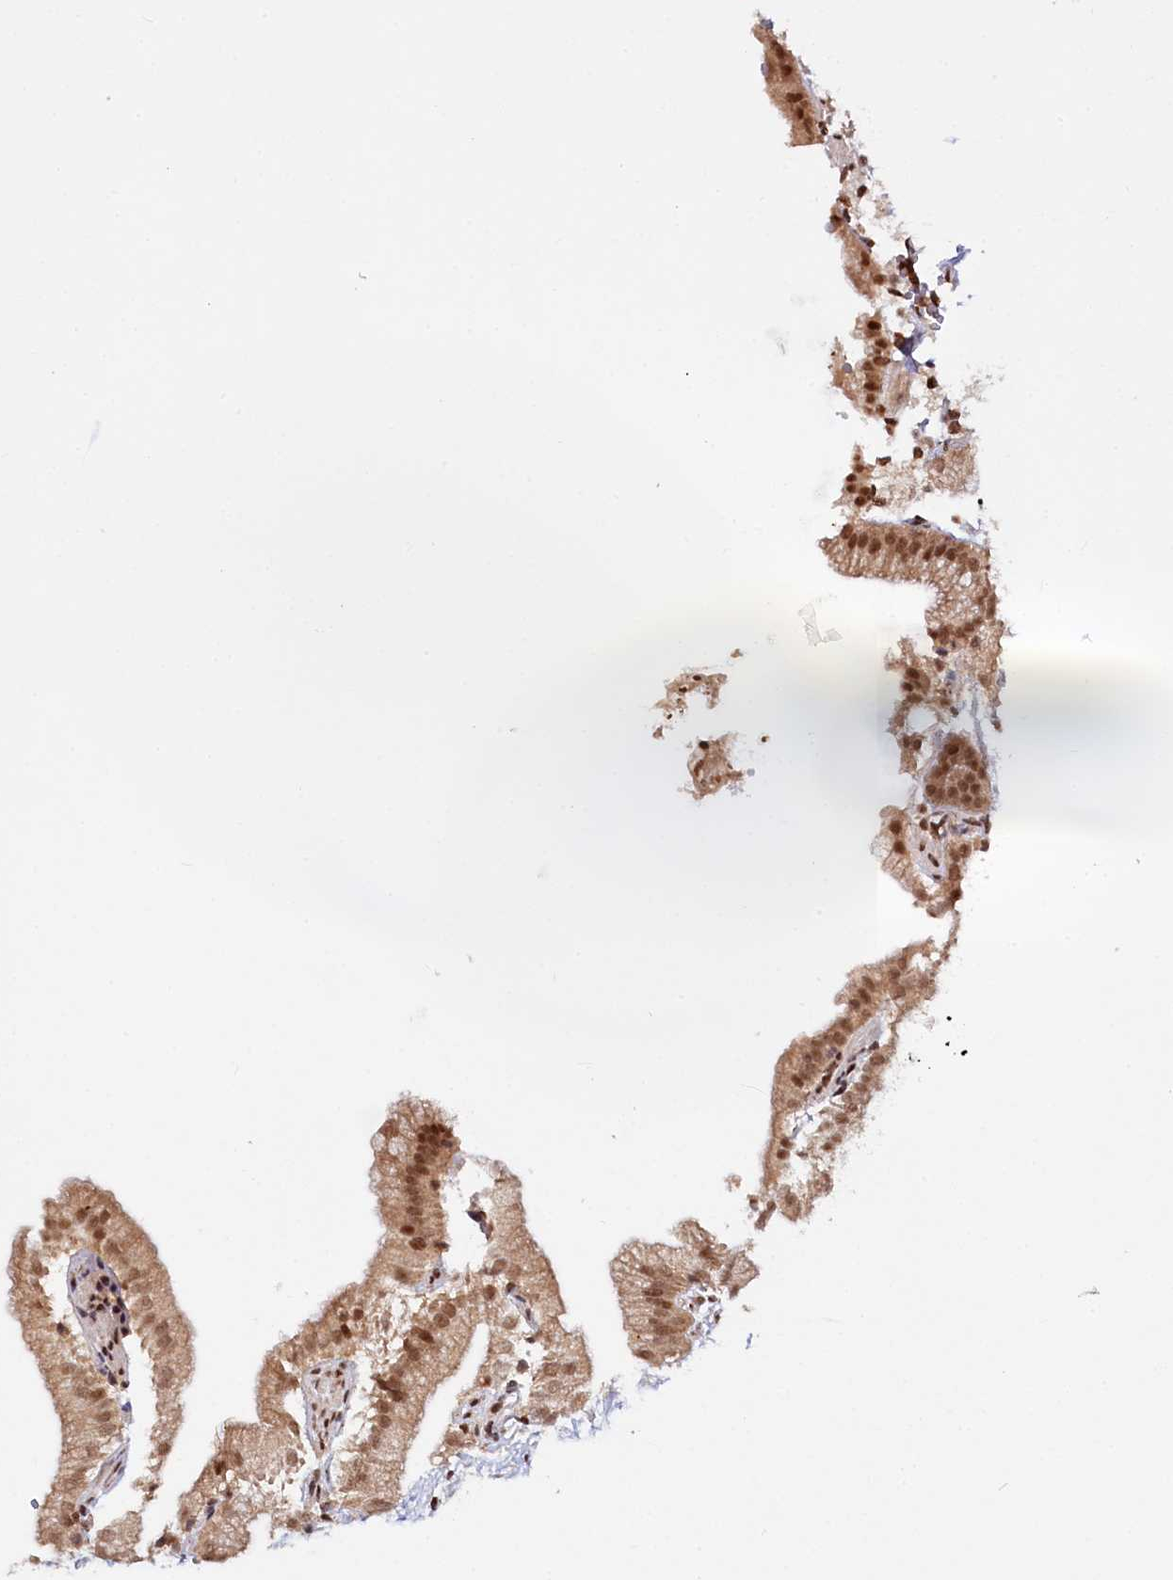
{"staining": {"intensity": "moderate", "quantity": ">75%", "location": "cytoplasmic/membranous,nuclear"}, "tissue": "gallbladder", "cell_type": "Glandular cells", "image_type": "normal", "snomed": [{"axis": "morphology", "description": "Normal tissue, NOS"}, {"axis": "topography", "description": "Gallbladder"}], "caption": "A histopathology image of gallbladder stained for a protein reveals moderate cytoplasmic/membranous,nuclear brown staining in glandular cells.", "gene": "CCDC65", "patient": {"sex": "male", "age": 55}}